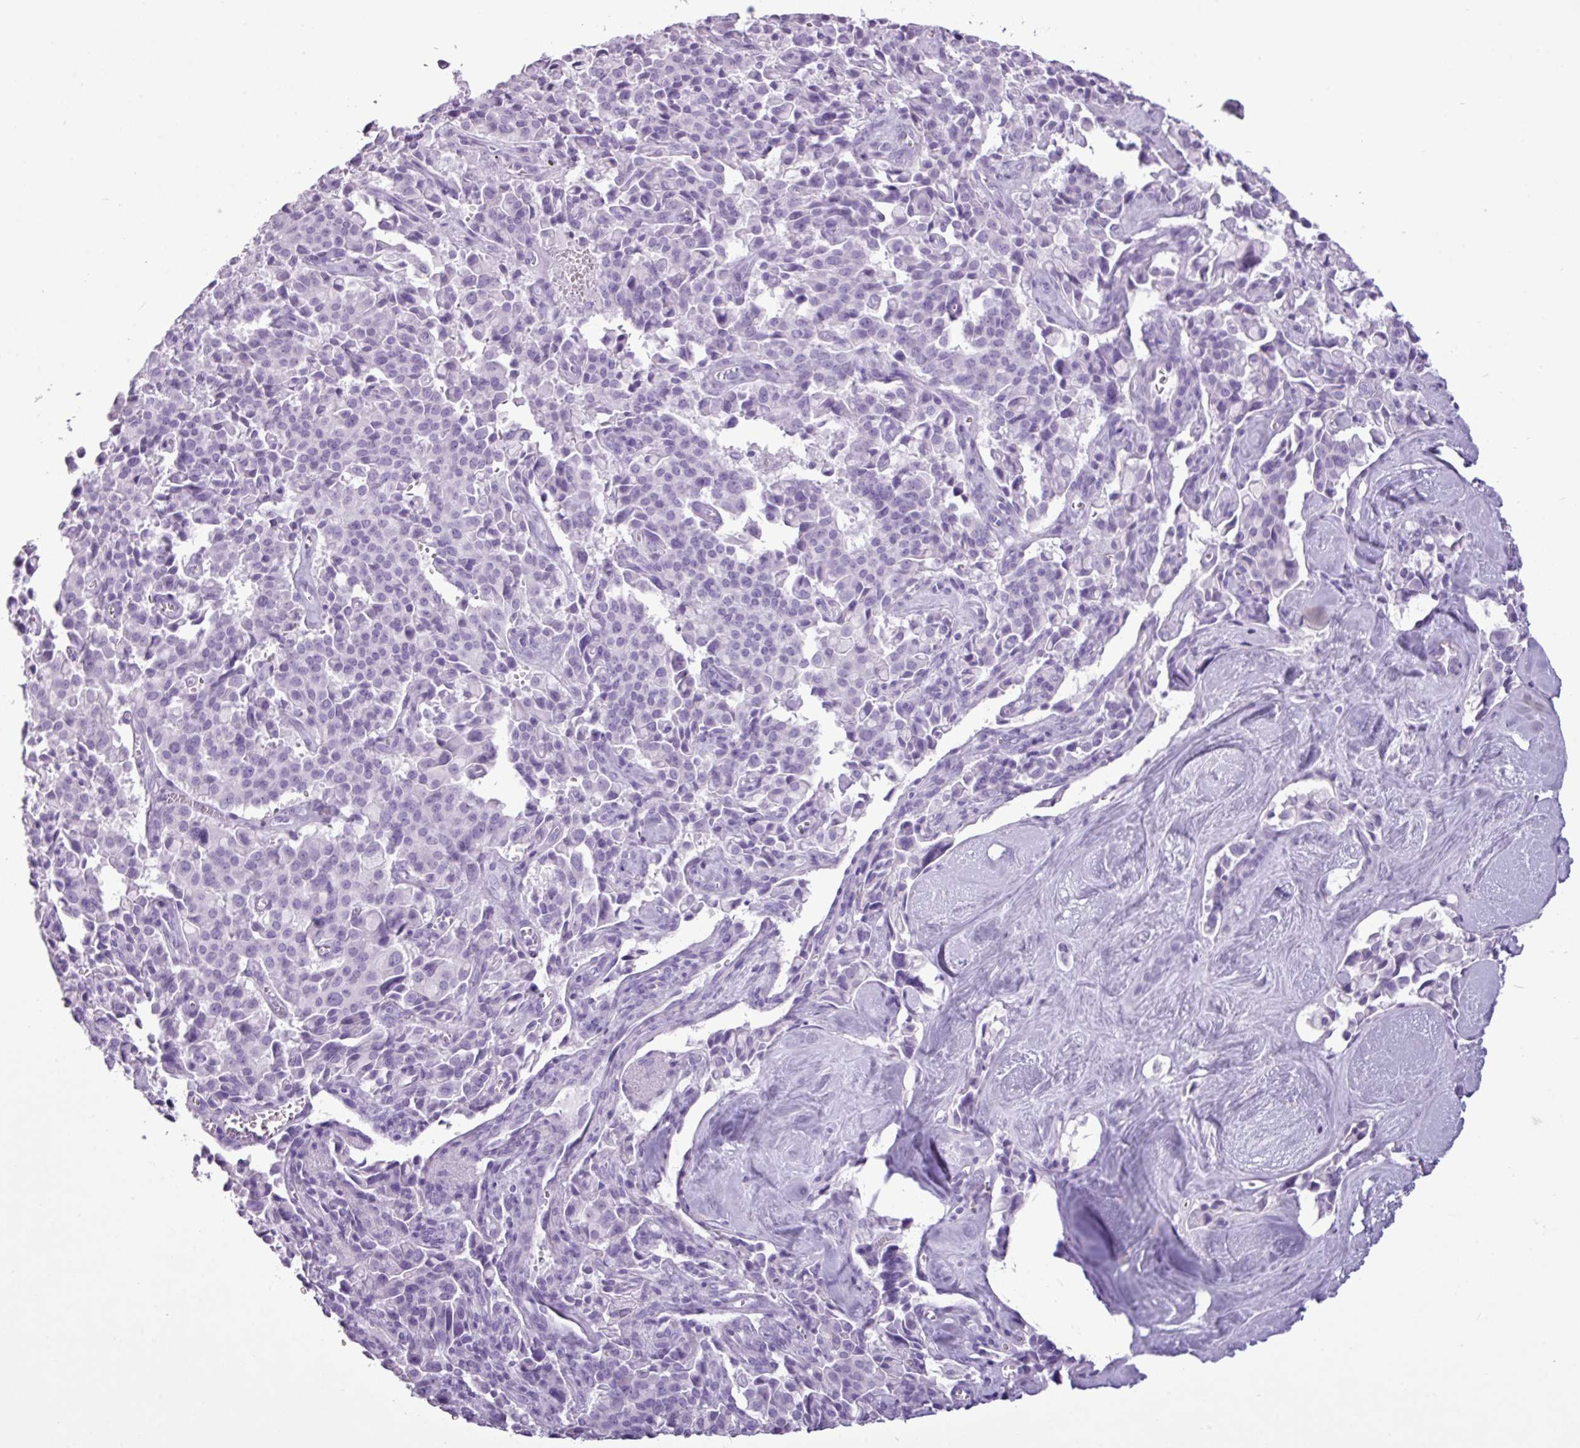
{"staining": {"intensity": "negative", "quantity": "none", "location": "none"}, "tissue": "pancreatic cancer", "cell_type": "Tumor cells", "image_type": "cancer", "snomed": [{"axis": "morphology", "description": "Adenocarcinoma, NOS"}, {"axis": "topography", "description": "Pancreas"}], "caption": "The immunohistochemistry (IHC) photomicrograph has no significant expression in tumor cells of adenocarcinoma (pancreatic) tissue.", "gene": "AMY1B", "patient": {"sex": "male", "age": 65}}